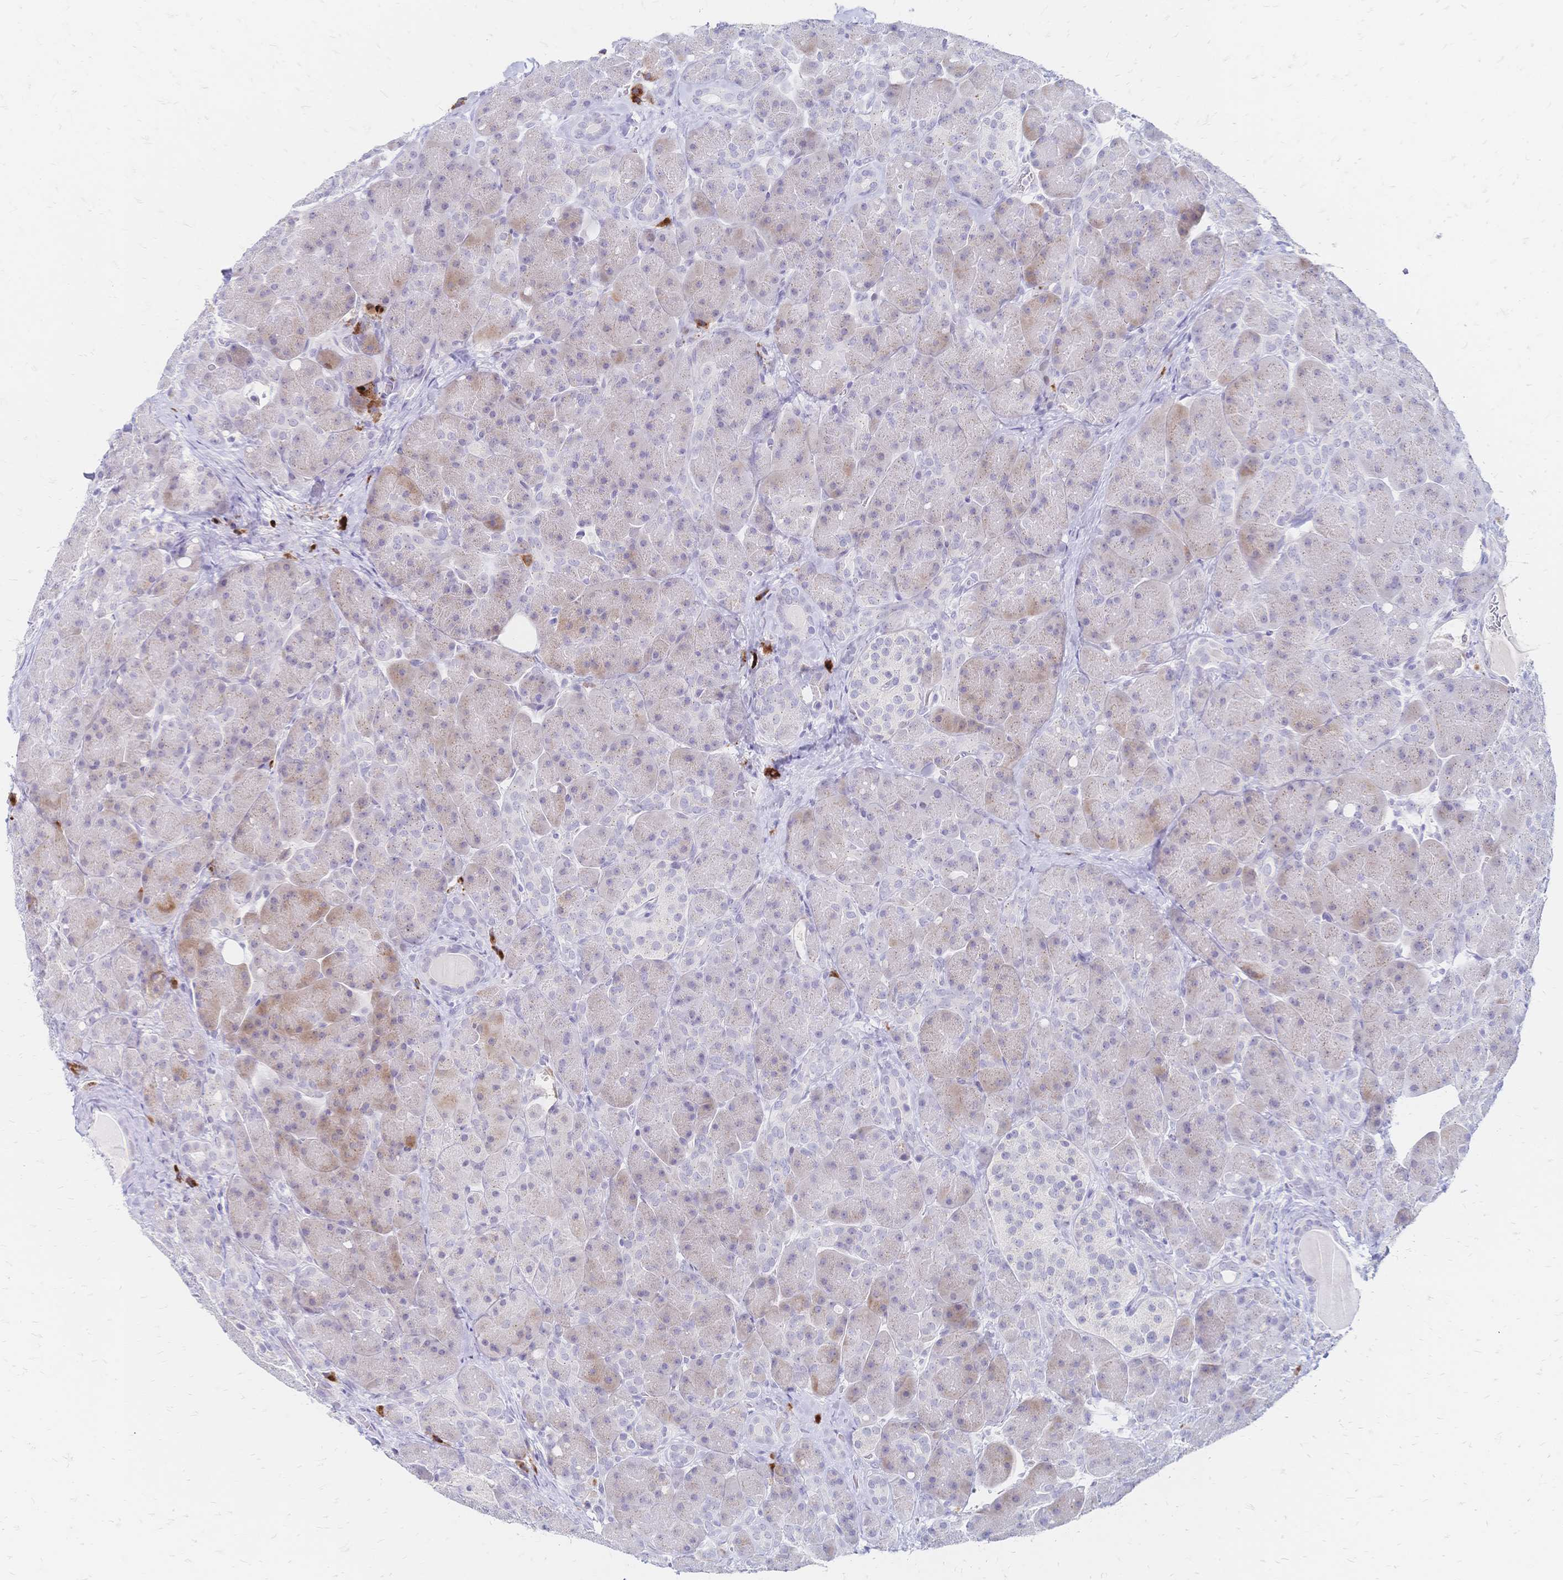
{"staining": {"intensity": "weak", "quantity": "<25%", "location": "cytoplasmic/membranous"}, "tissue": "pancreas", "cell_type": "Exocrine glandular cells", "image_type": "normal", "snomed": [{"axis": "morphology", "description": "Normal tissue, NOS"}, {"axis": "topography", "description": "Pancreas"}], "caption": "This is an IHC histopathology image of normal human pancreas. There is no positivity in exocrine glandular cells.", "gene": "PSORS1C2", "patient": {"sex": "male", "age": 55}}